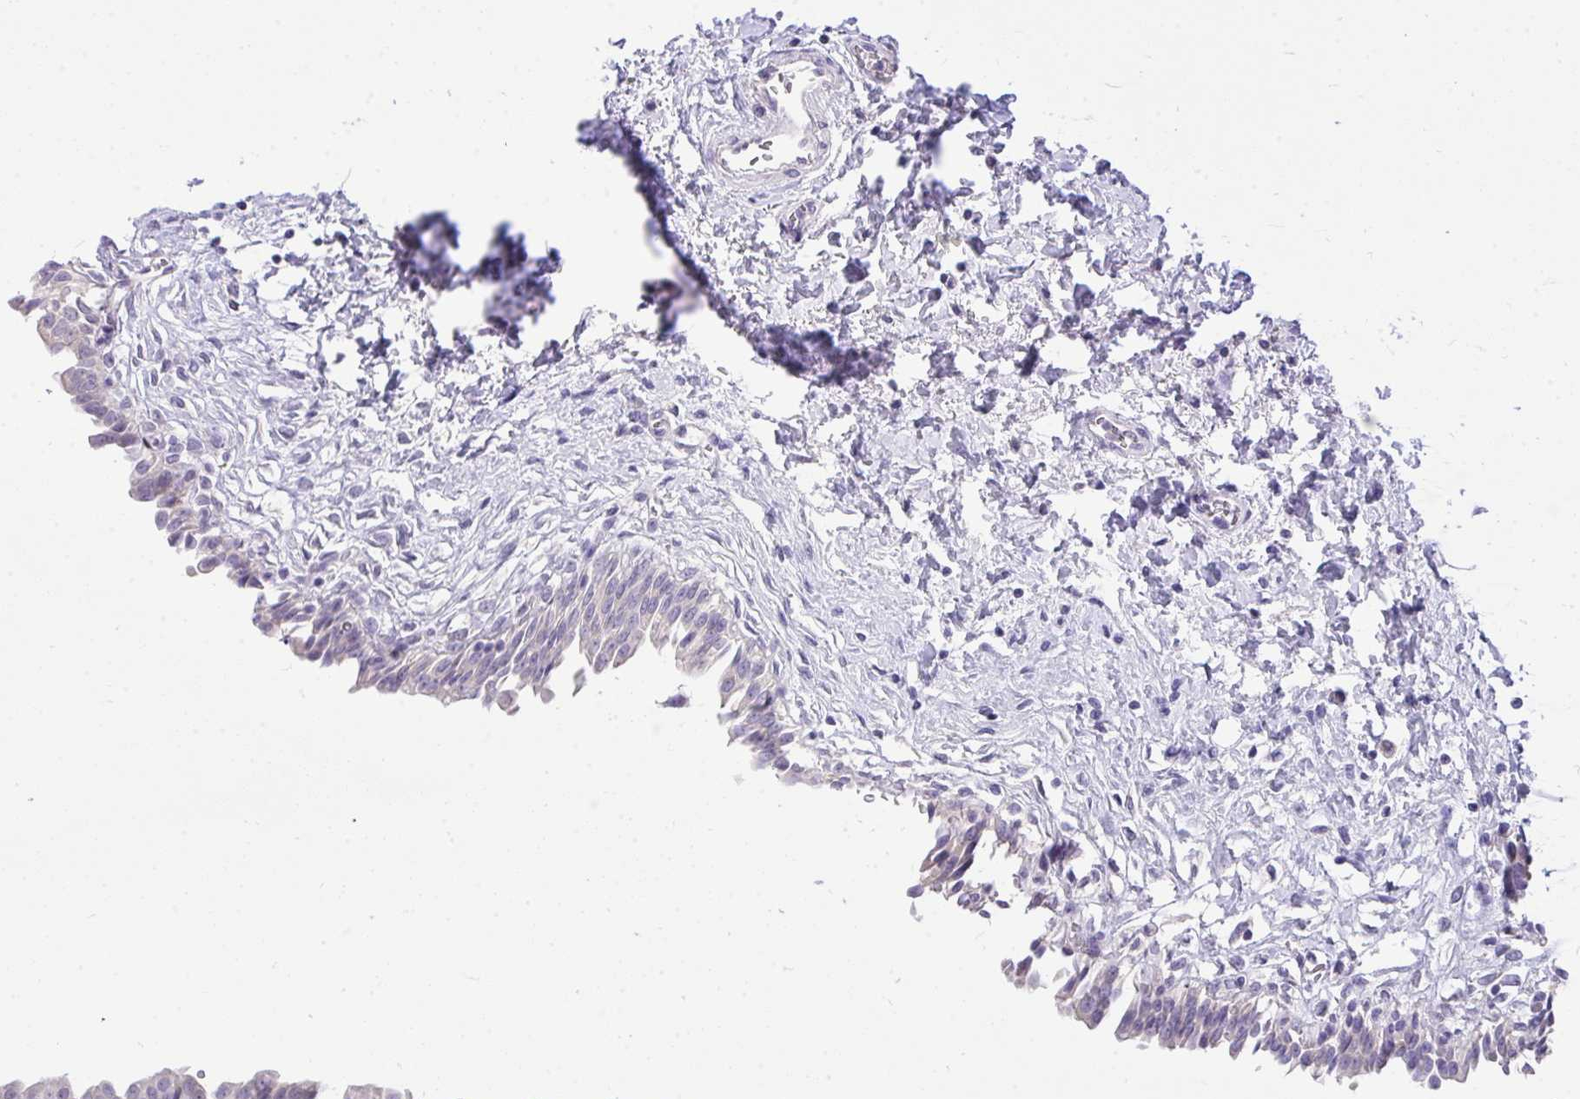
{"staining": {"intensity": "weak", "quantity": "<25%", "location": "cytoplasmic/membranous"}, "tissue": "urinary bladder", "cell_type": "Urothelial cells", "image_type": "normal", "snomed": [{"axis": "morphology", "description": "Normal tissue, NOS"}, {"axis": "topography", "description": "Urinary bladder"}], "caption": "The immunohistochemistry photomicrograph has no significant expression in urothelial cells of urinary bladder.", "gene": "VGLL3", "patient": {"sex": "male", "age": 37}}